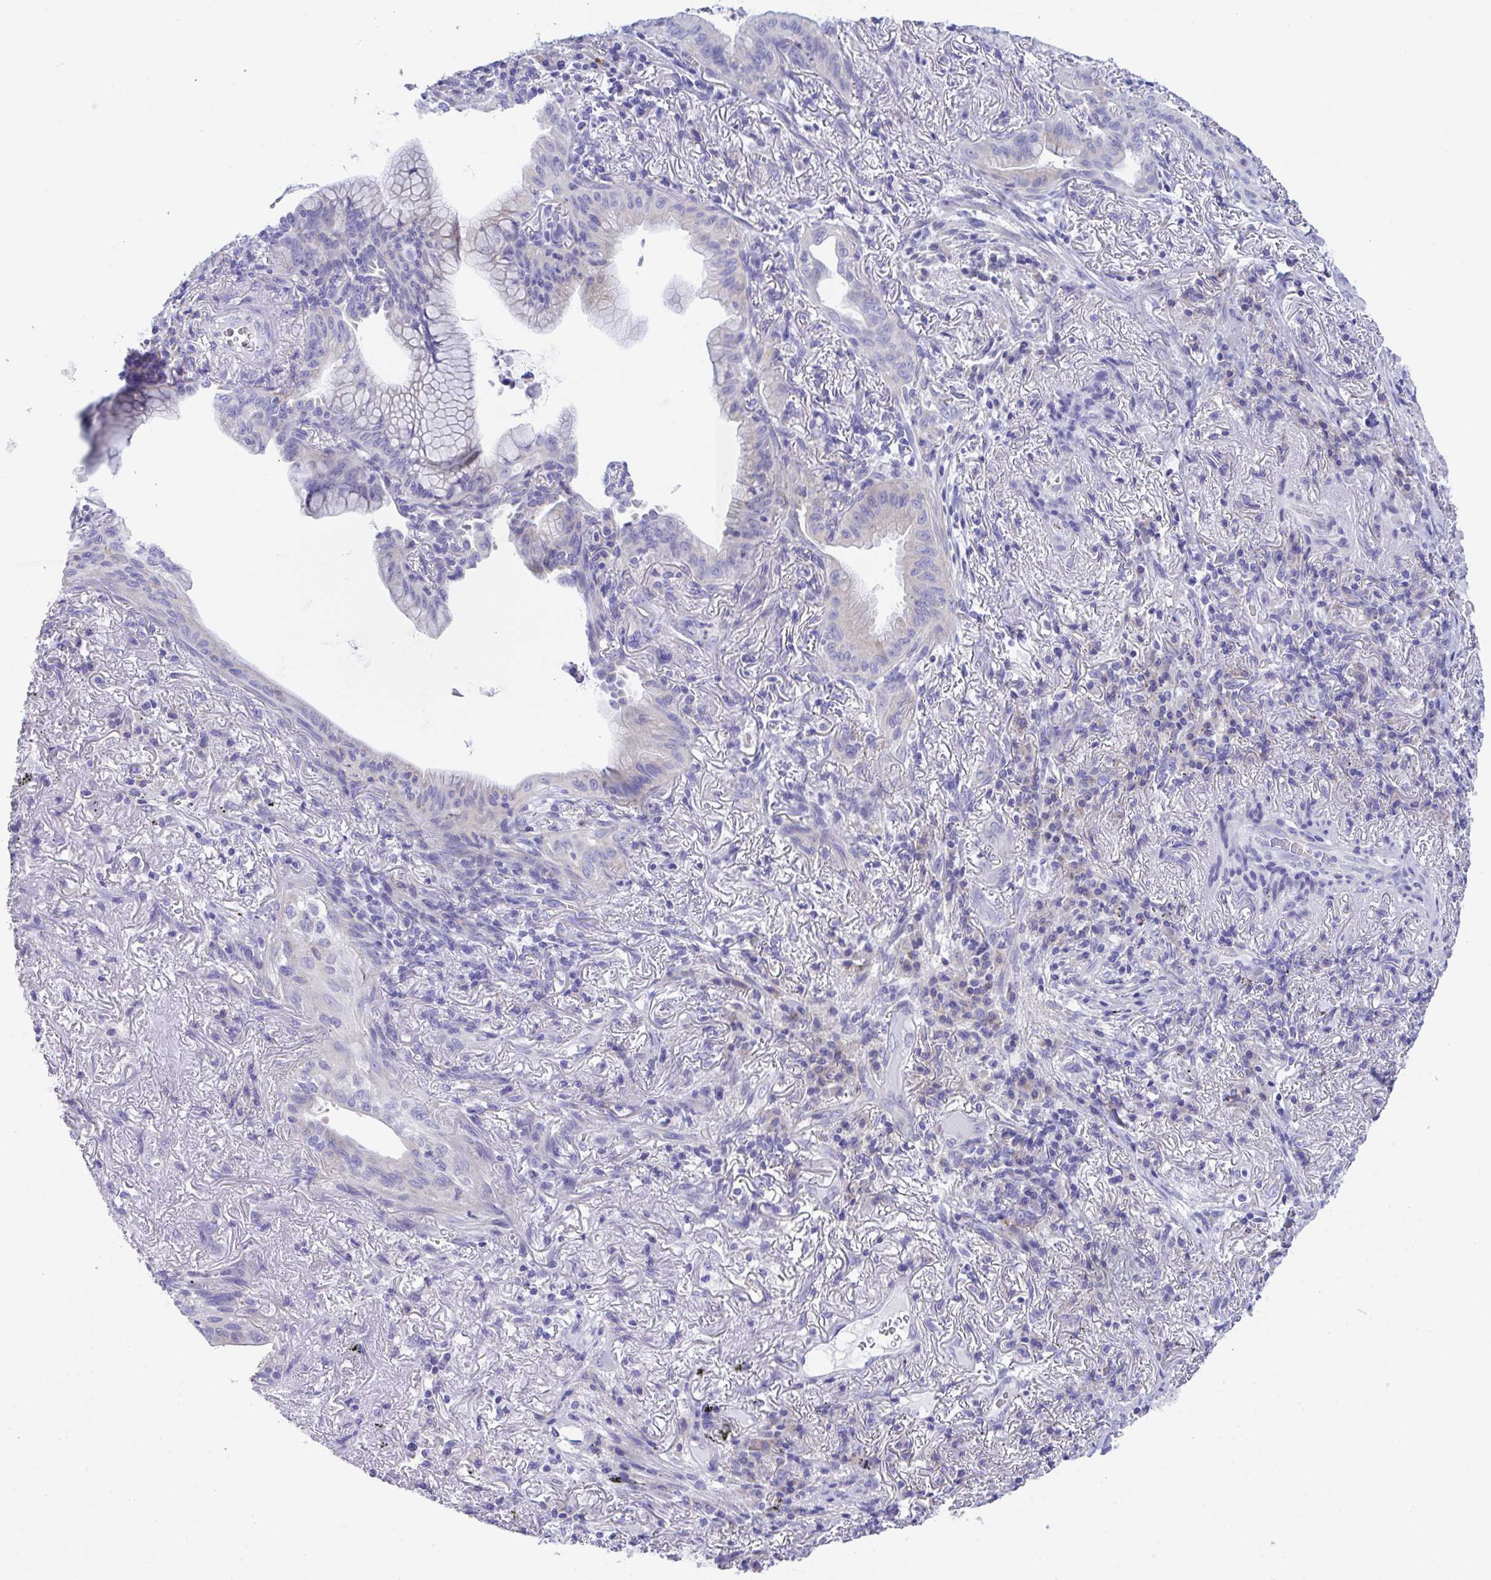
{"staining": {"intensity": "weak", "quantity": "<25%", "location": "cytoplasmic/membranous"}, "tissue": "lung cancer", "cell_type": "Tumor cells", "image_type": "cancer", "snomed": [{"axis": "morphology", "description": "Adenocarcinoma, NOS"}, {"axis": "topography", "description": "Lung"}], "caption": "Immunohistochemistry (IHC) photomicrograph of human lung cancer (adenocarcinoma) stained for a protein (brown), which shows no expression in tumor cells.", "gene": "TMEM106B", "patient": {"sex": "male", "age": 77}}